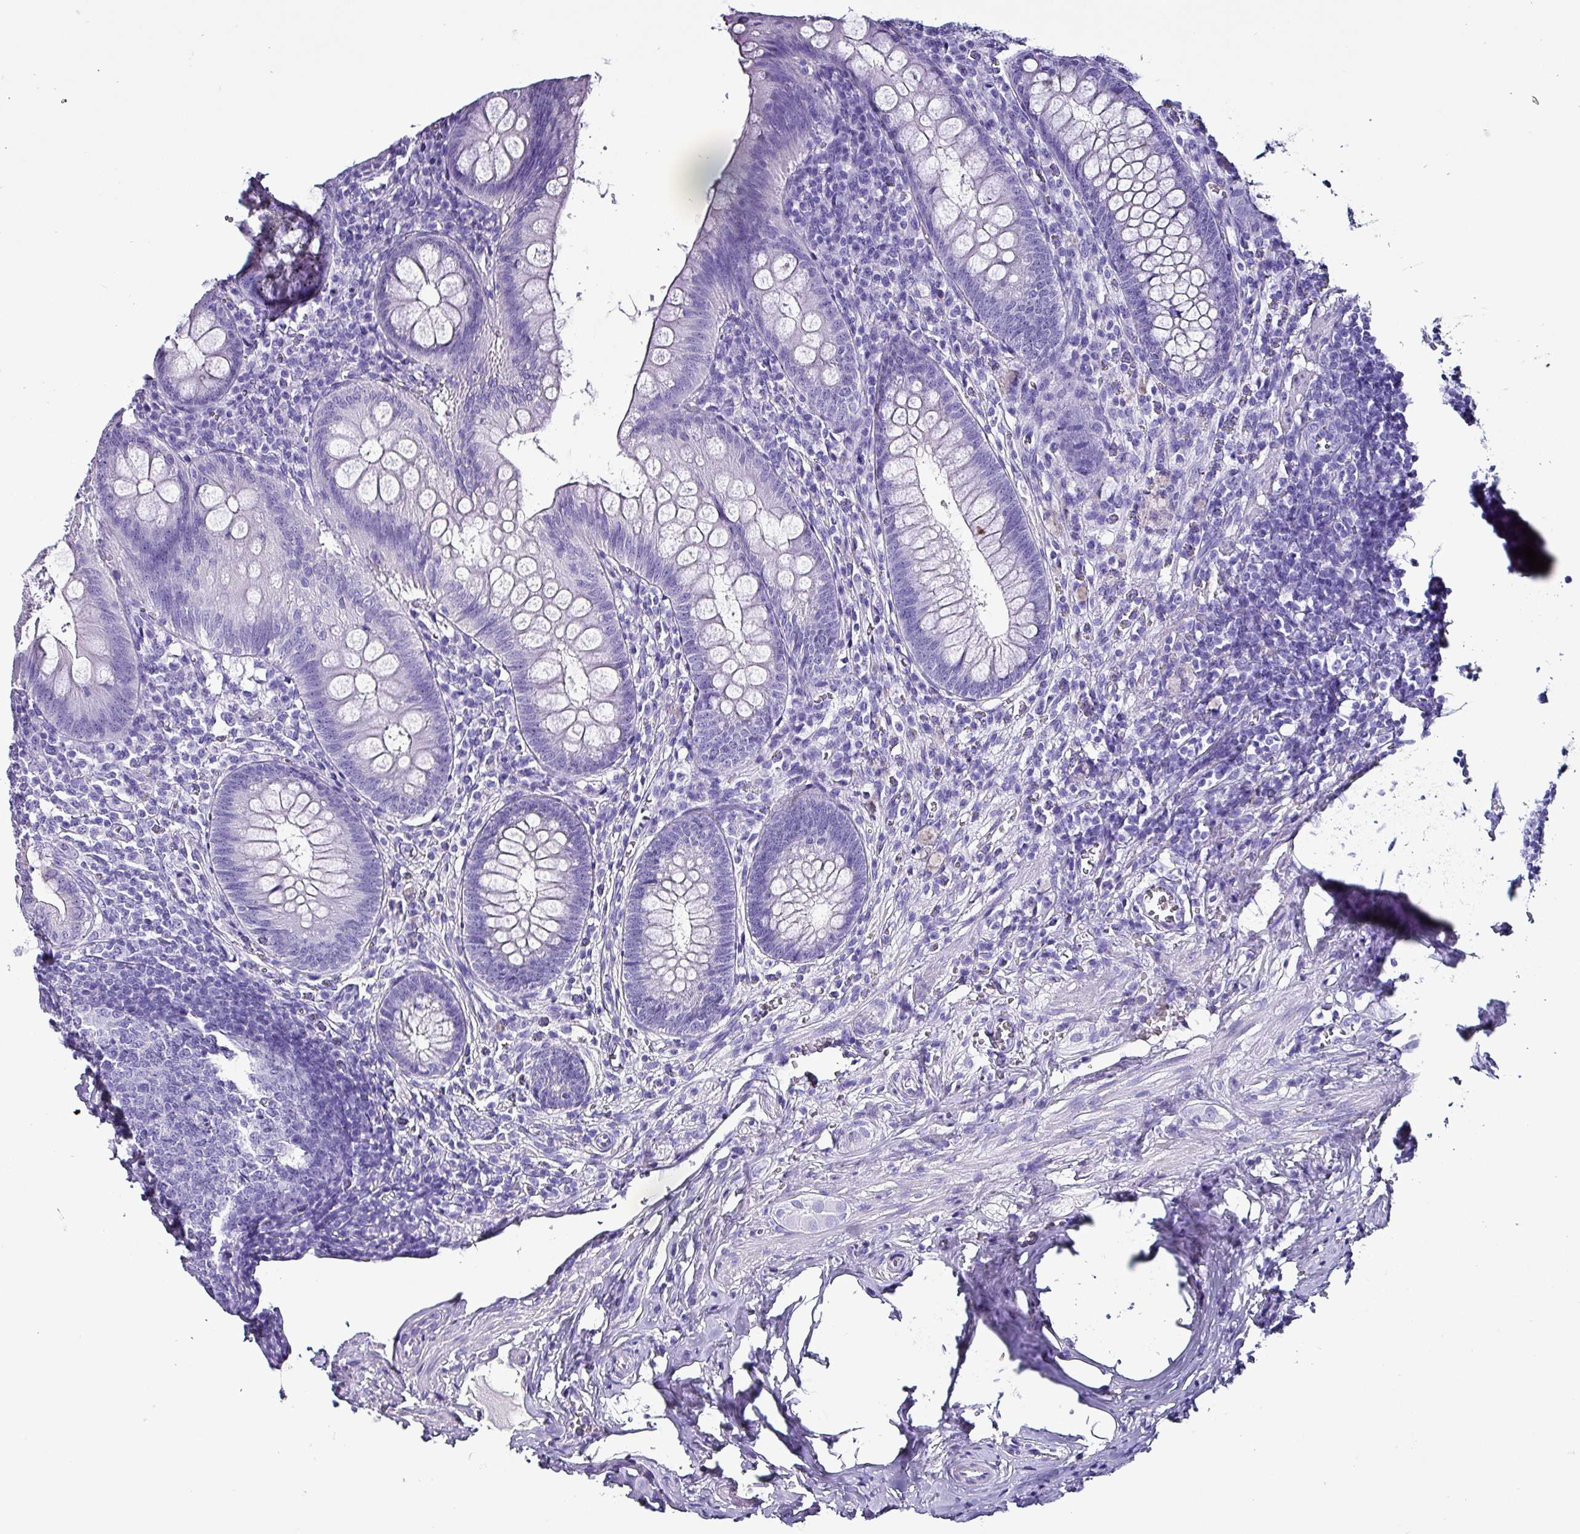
{"staining": {"intensity": "negative", "quantity": "none", "location": "none"}, "tissue": "appendix", "cell_type": "Glandular cells", "image_type": "normal", "snomed": [{"axis": "morphology", "description": "Normal tissue, NOS"}, {"axis": "topography", "description": "Appendix"}], "caption": "An IHC image of normal appendix is shown. There is no staining in glandular cells of appendix.", "gene": "KRT6A", "patient": {"sex": "male", "age": 56}}